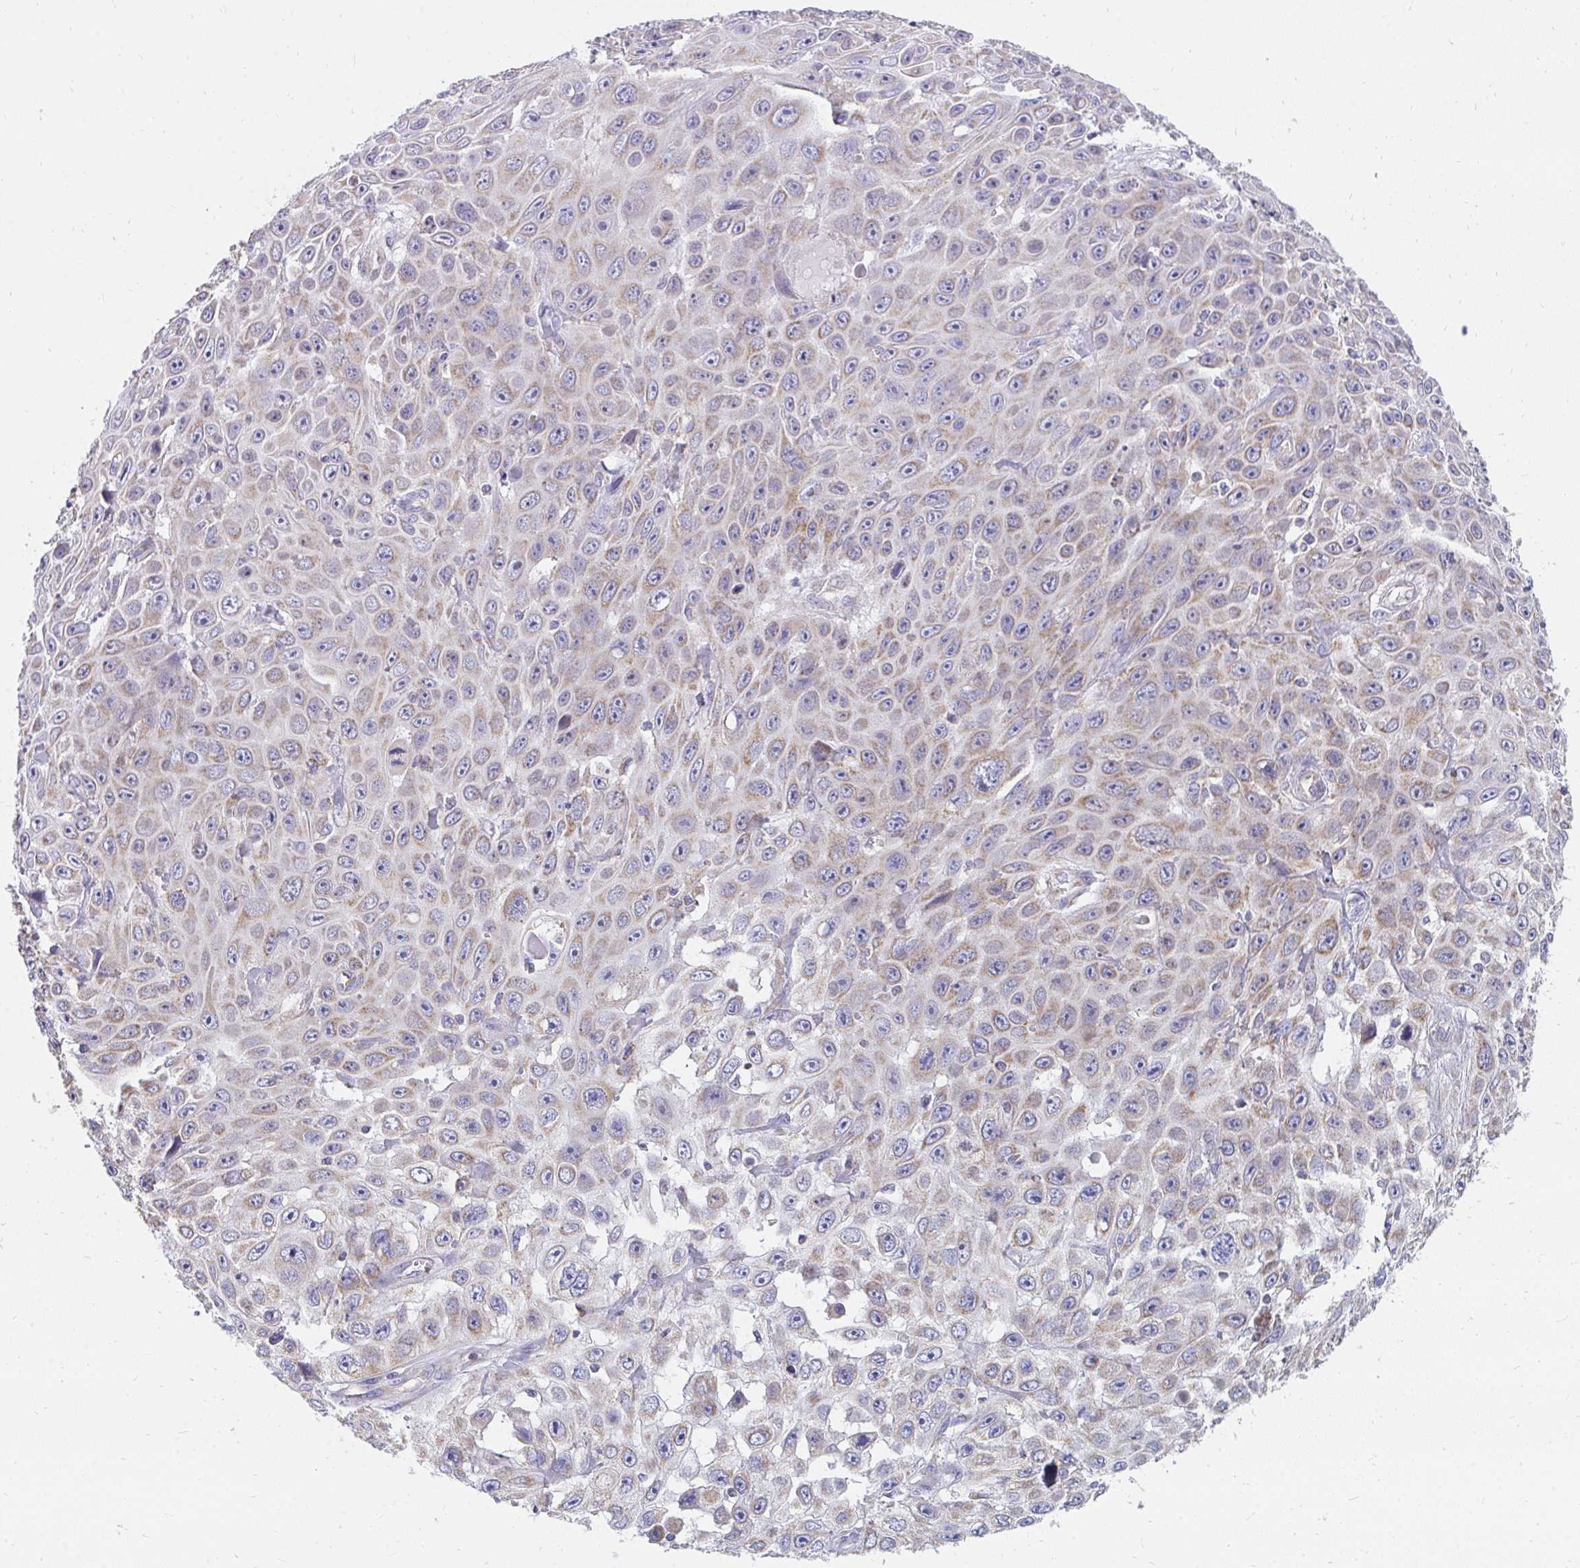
{"staining": {"intensity": "weak", "quantity": ">75%", "location": "cytoplasmic/membranous"}, "tissue": "skin cancer", "cell_type": "Tumor cells", "image_type": "cancer", "snomed": [{"axis": "morphology", "description": "Squamous cell carcinoma, NOS"}, {"axis": "topography", "description": "Skin"}], "caption": "Immunohistochemical staining of human squamous cell carcinoma (skin) demonstrates weak cytoplasmic/membranous protein staining in approximately >75% of tumor cells.", "gene": "PC", "patient": {"sex": "male", "age": 82}}